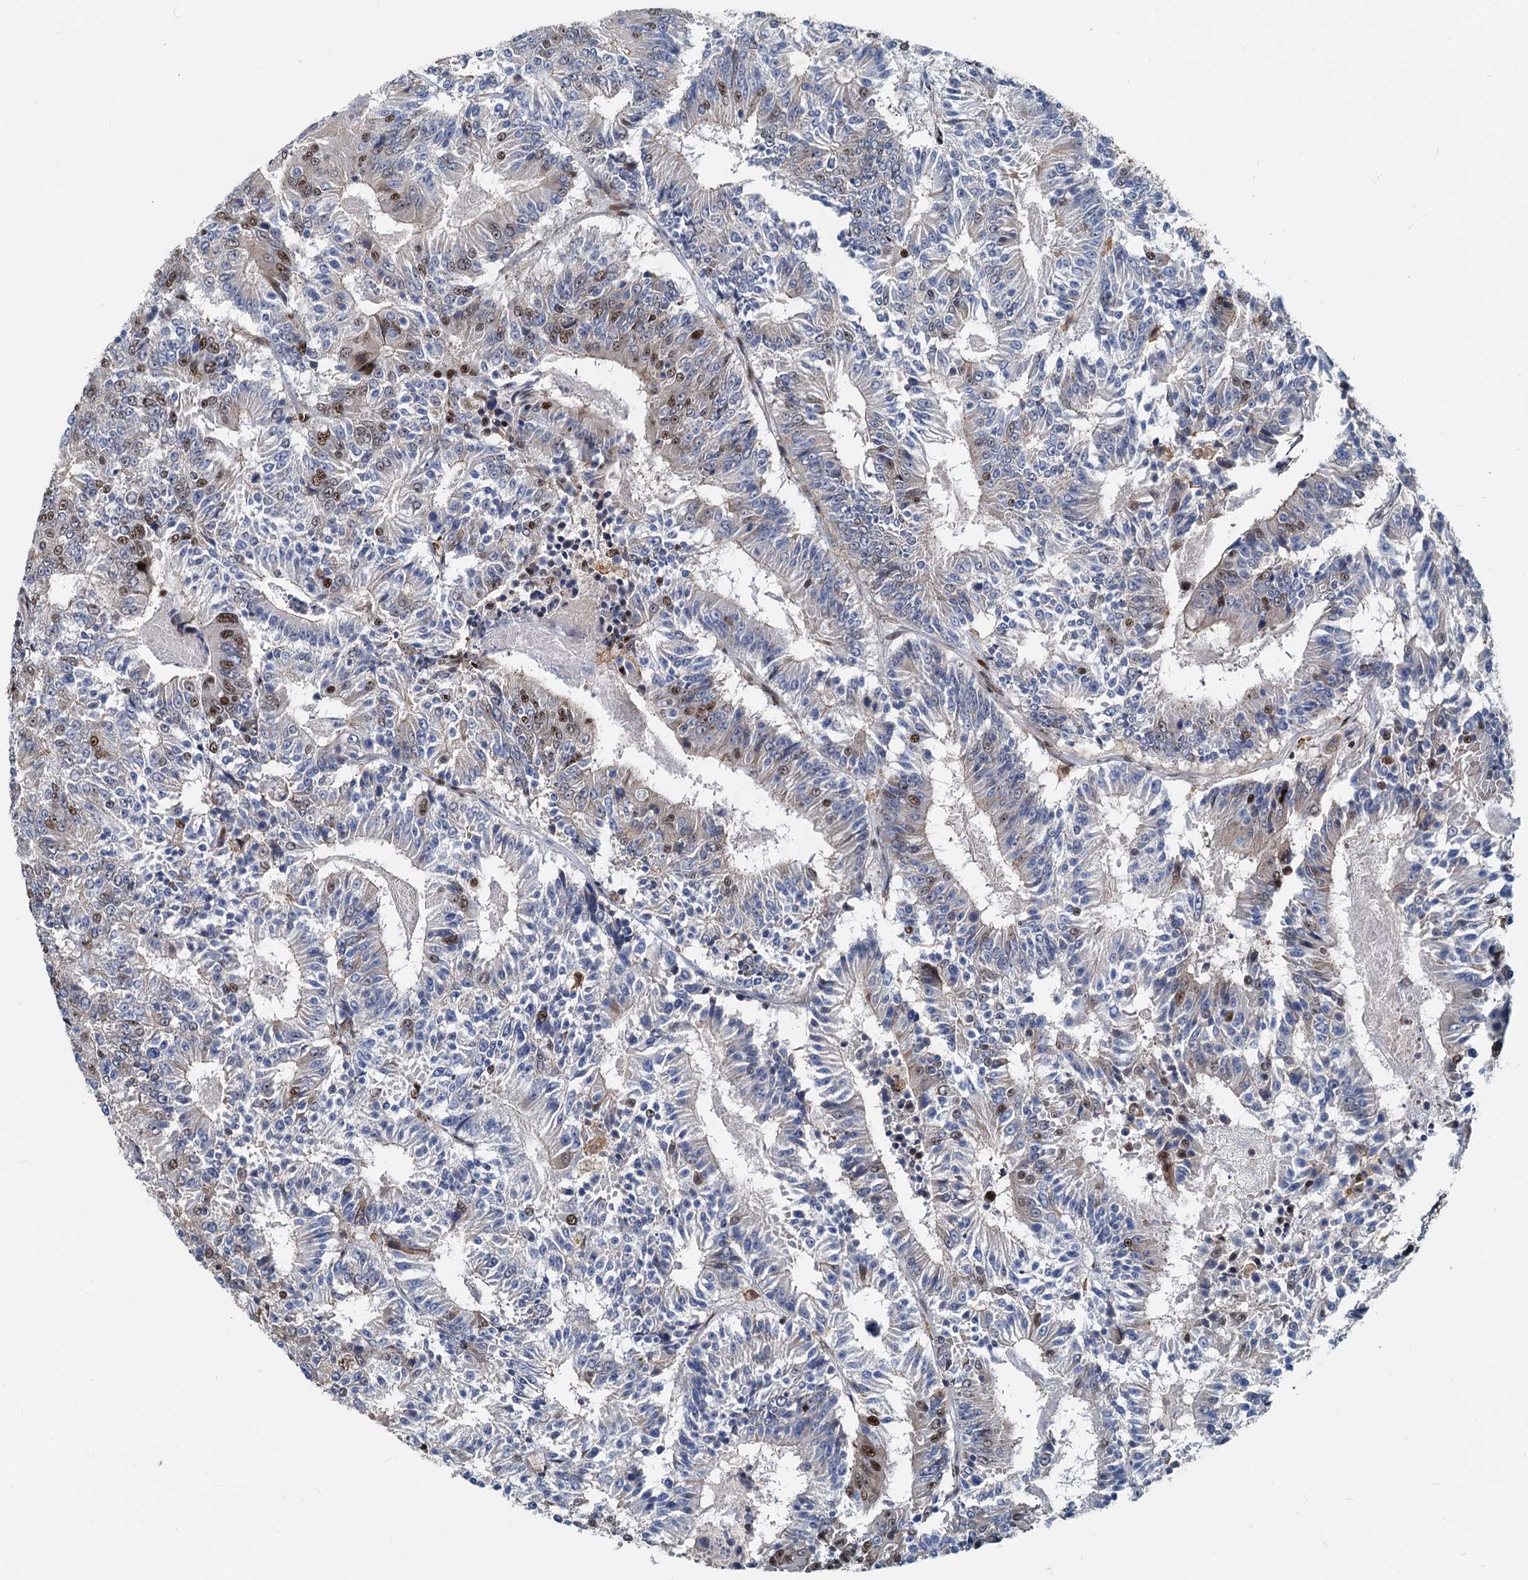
{"staining": {"intensity": "strong", "quantity": "<25%", "location": "nuclear"}, "tissue": "colorectal cancer", "cell_type": "Tumor cells", "image_type": "cancer", "snomed": [{"axis": "morphology", "description": "Adenocarcinoma, NOS"}, {"axis": "topography", "description": "Colon"}], "caption": "This is an image of immunohistochemistry (IHC) staining of adenocarcinoma (colorectal), which shows strong staining in the nuclear of tumor cells.", "gene": "RBM26", "patient": {"sex": "male", "age": 83}}